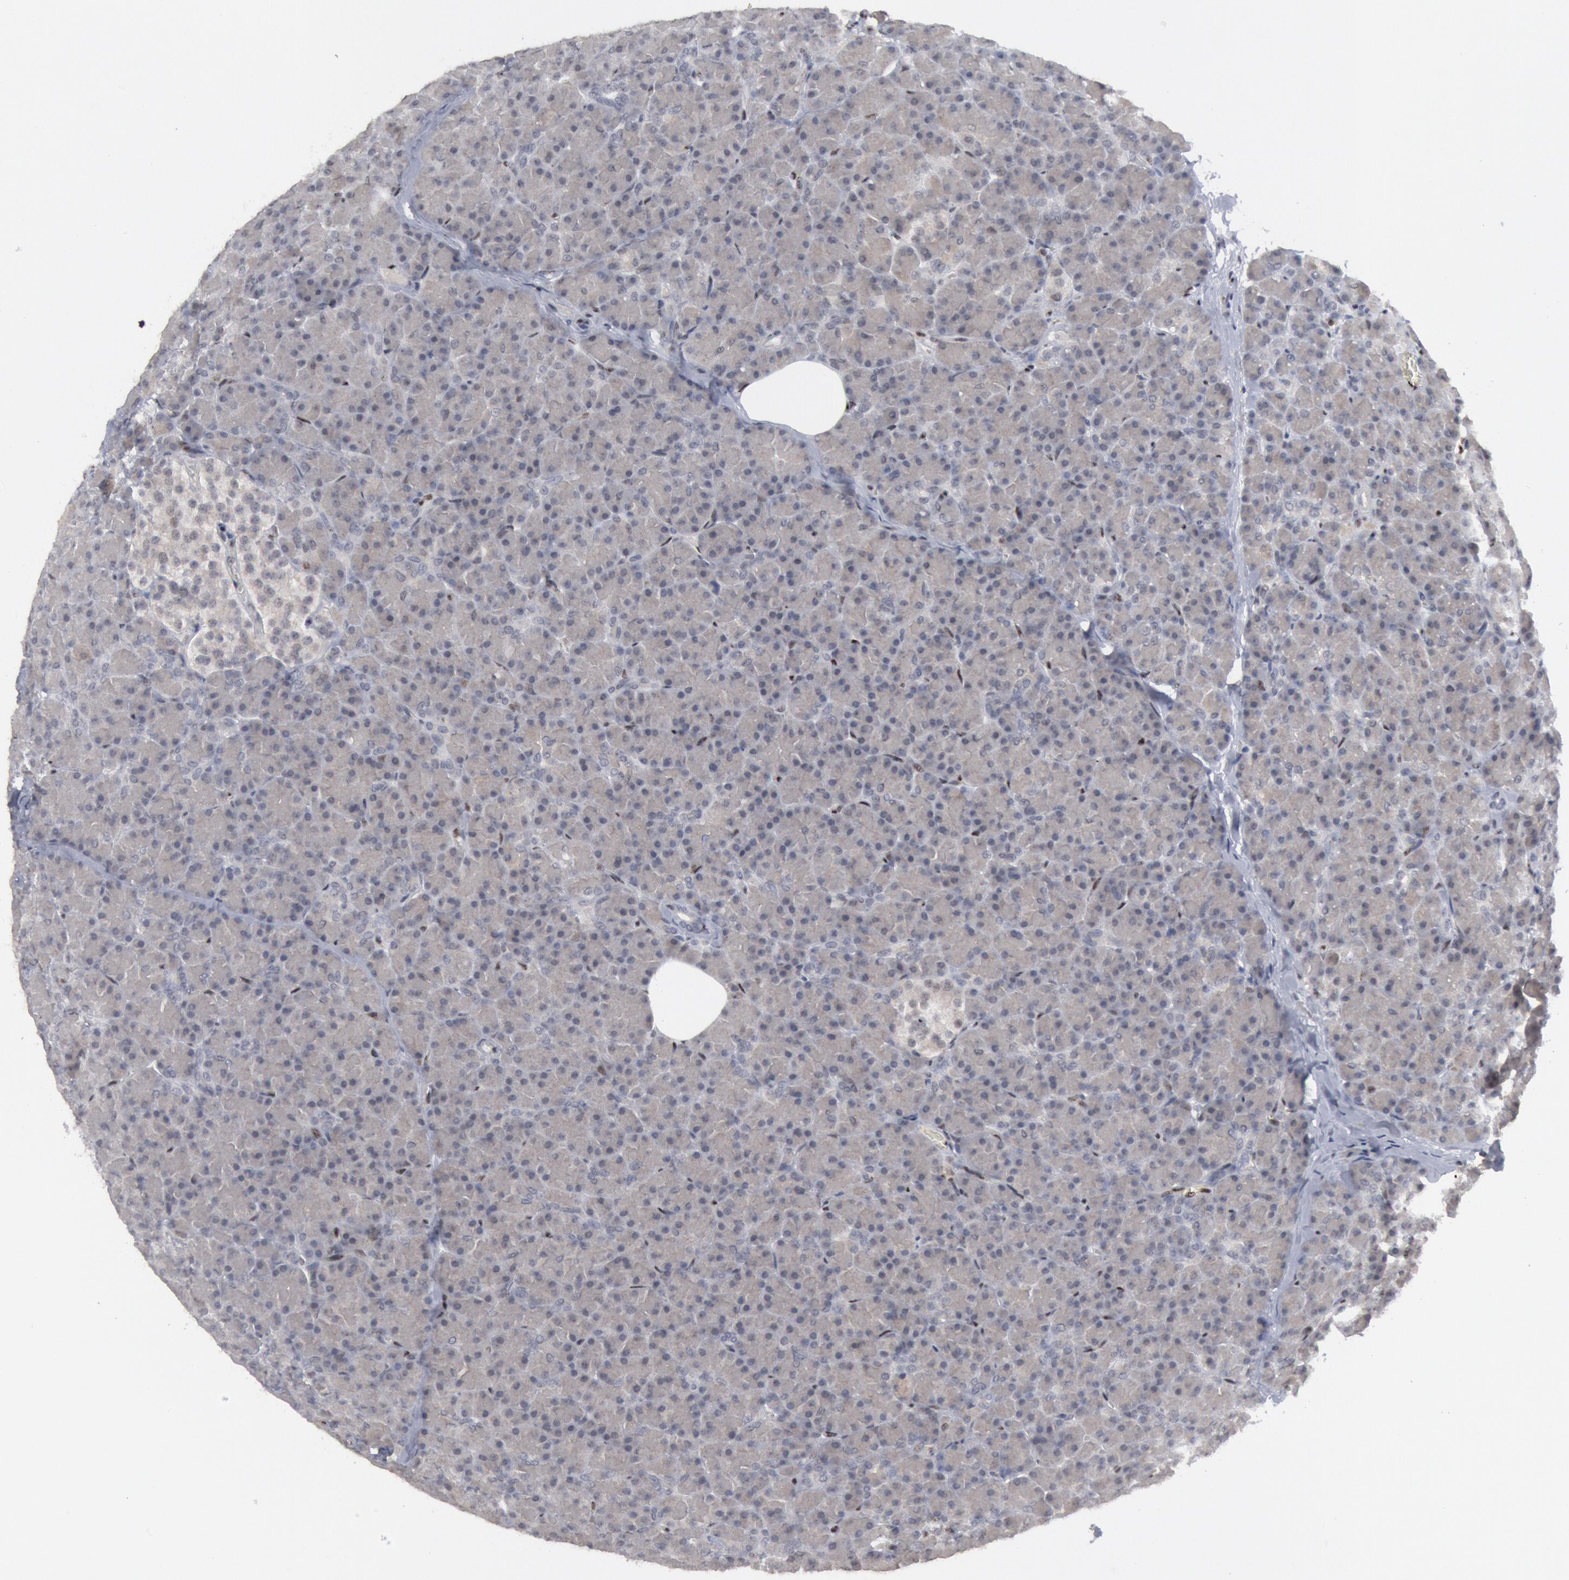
{"staining": {"intensity": "negative", "quantity": "none", "location": "none"}, "tissue": "pancreas", "cell_type": "Exocrine glandular cells", "image_type": "normal", "snomed": [{"axis": "morphology", "description": "Normal tissue, NOS"}, {"axis": "topography", "description": "Pancreas"}], "caption": "Immunohistochemistry photomicrograph of benign pancreas: pancreas stained with DAB (3,3'-diaminobenzidine) shows no significant protein expression in exocrine glandular cells.", "gene": "FOXO1", "patient": {"sex": "female", "age": 43}}